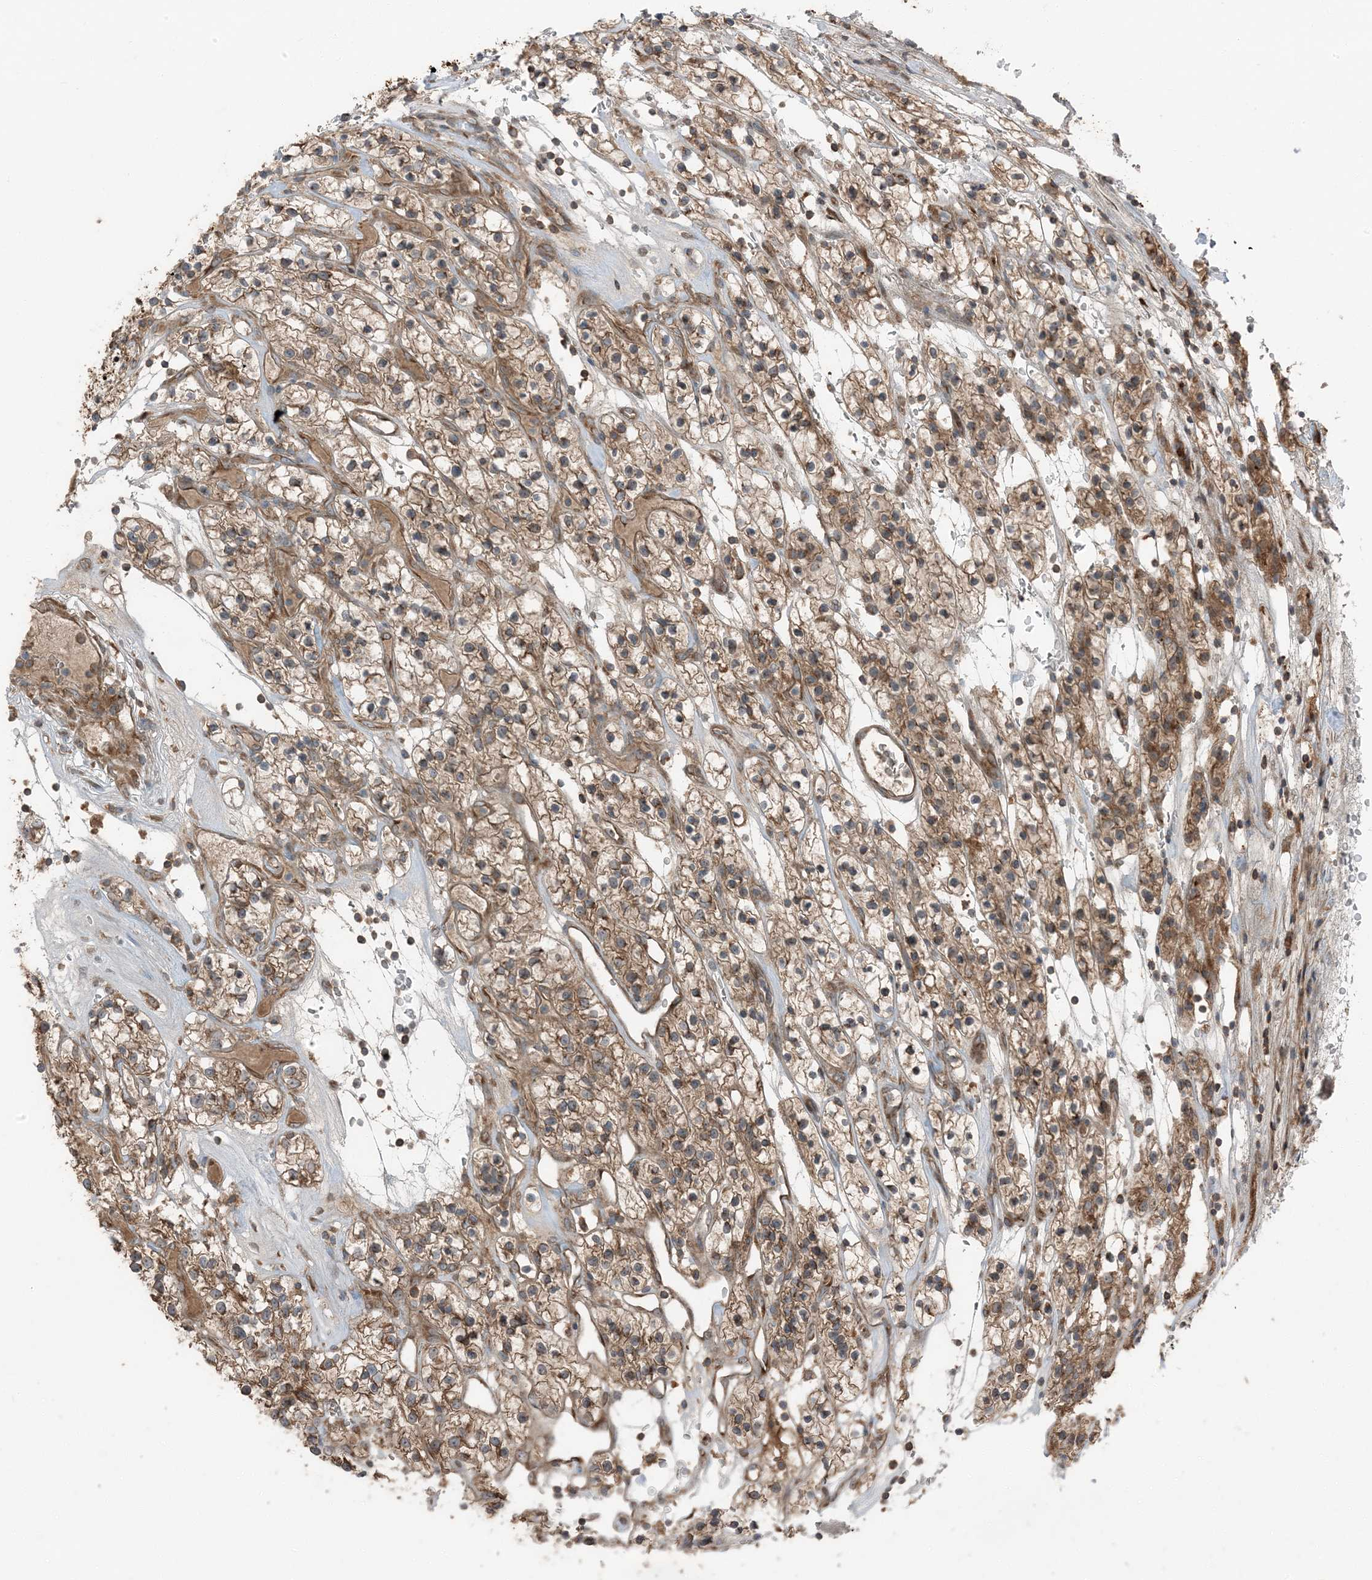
{"staining": {"intensity": "moderate", "quantity": ">75%", "location": "cytoplasmic/membranous"}, "tissue": "renal cancer", "cell_type": "Tumor cells", "image_type": "cancer", "snomed": [{"axis": "morphology", "description": "Adenocarcinoma, NOS"}, {"axis": "topography", "description": "Kidney"}], "caption": "This micrograph shows IHC staining of human renal adenocarcinoma, with medium moderate cytoplasmic/membranous staining in approximately >75% of tumor cells.", "gene": "RAB3GAP1", "patient": {"sex": "female", "age": 57}}